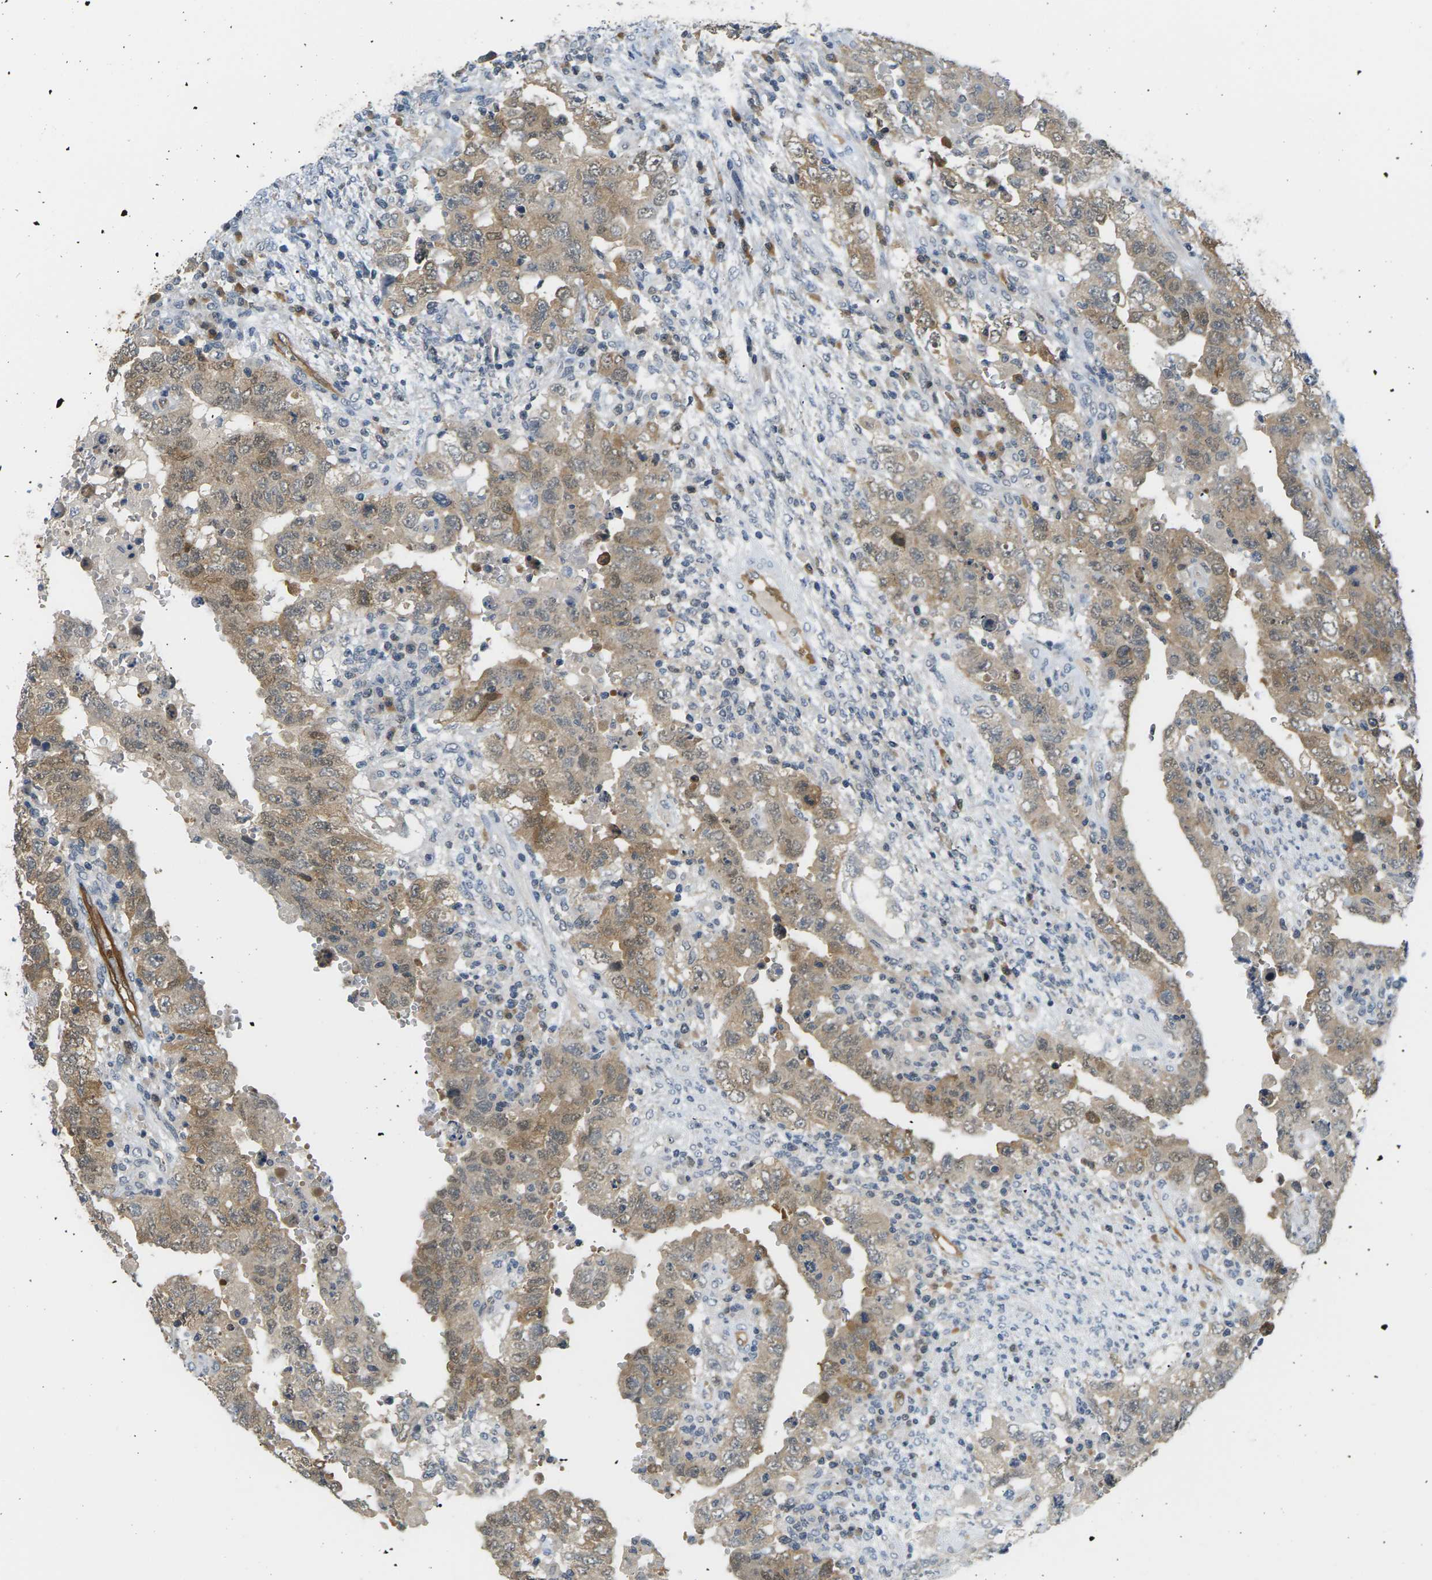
{"staining": {"intensity": "moderate", "quantity": "25%-75%", "location": "cytoplasmic/membranous,nuclear"}, "tissue": "testis cancer", "cell_type": "Tumor cells", "image_type": "cancer", "snomed": [{"axis": "morphology", "description": "Carcinoma, Embryonal, NOS"}, {"axis": "topography", "description": "Testis"}], "caption": "The histopathology image exhibits staining of embryonal carcinoma (testis), revealing moderate cytoplasmic/membranous and nuclear protein expression (brown color) within tumor cells.", "gene": "PSAT1", "patient": {"sex": "male", "age": 26}}